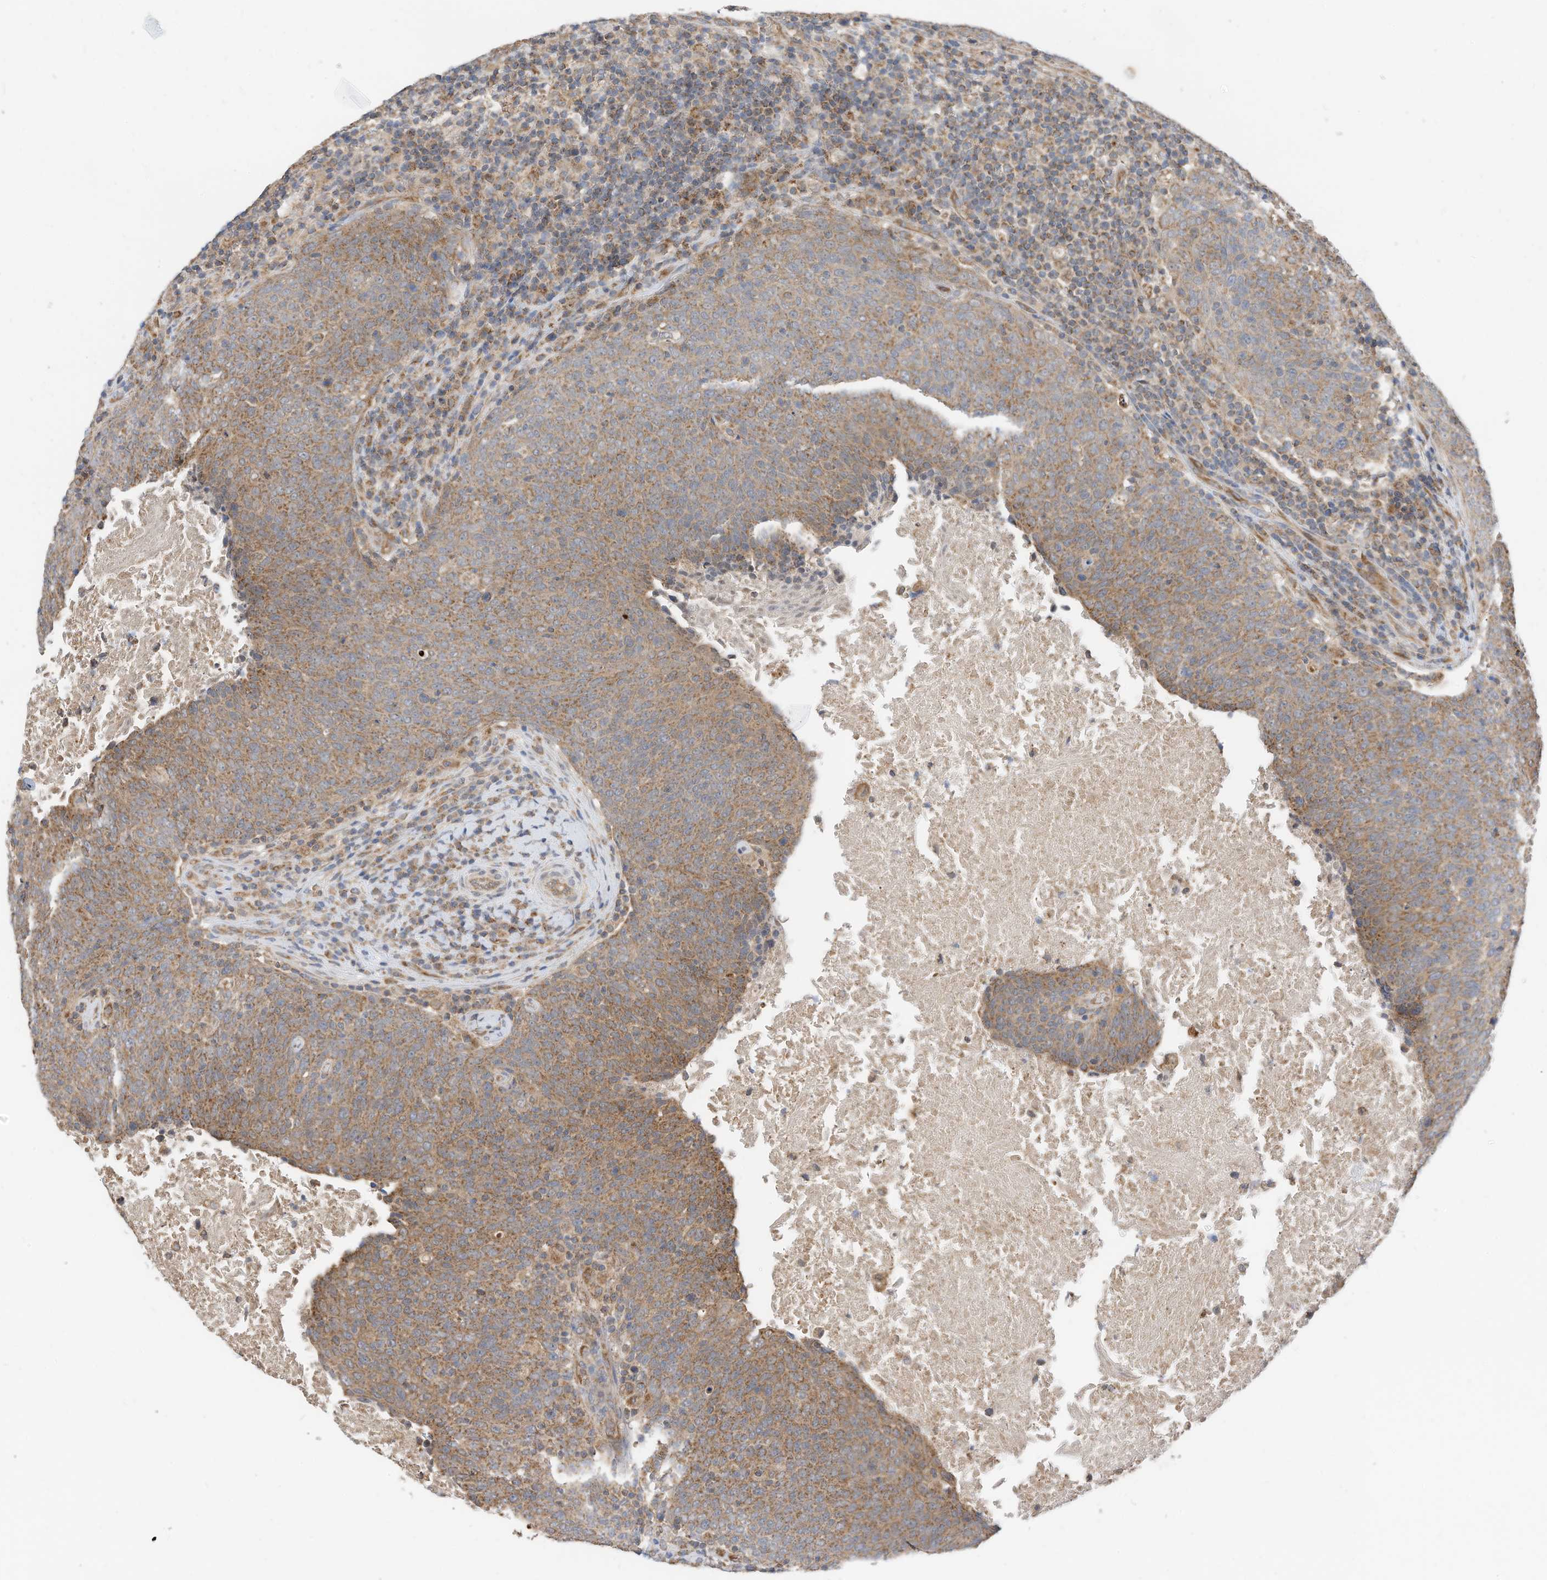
{"staining": {"intensity": "moderate", "quantity": ">75%", "location": "cytoplasmic/membranous"}, "tissue": "head and neck cancer", "cell_type": "Tumor cells", "image_type": "cancer", "snomed": [{"axis": "morphology", "description": "Squamous cell carcinoma, NOS"}, {"axis": "morphology", "description": "Squamous cell carcinoma, metastatic, NOS"}, {"axis": "topography", "description": "Lymph node"}, {"axis": "topography", "description": "Head-Neck"}], "caption": "Immunohistochemical staining of human head and neck squamous cell carcinoma exhibits moderate cytoplasmic/membranous protein expression in approximately >75% of tumor cells. The staining was performed using DAB to visualize the protein expression in brown, while the nuclei were stained in blue with hematoxylin (Magnification: 20x).", "gene": "METTL6", "patient": {"sex": "male", "age": 62}}